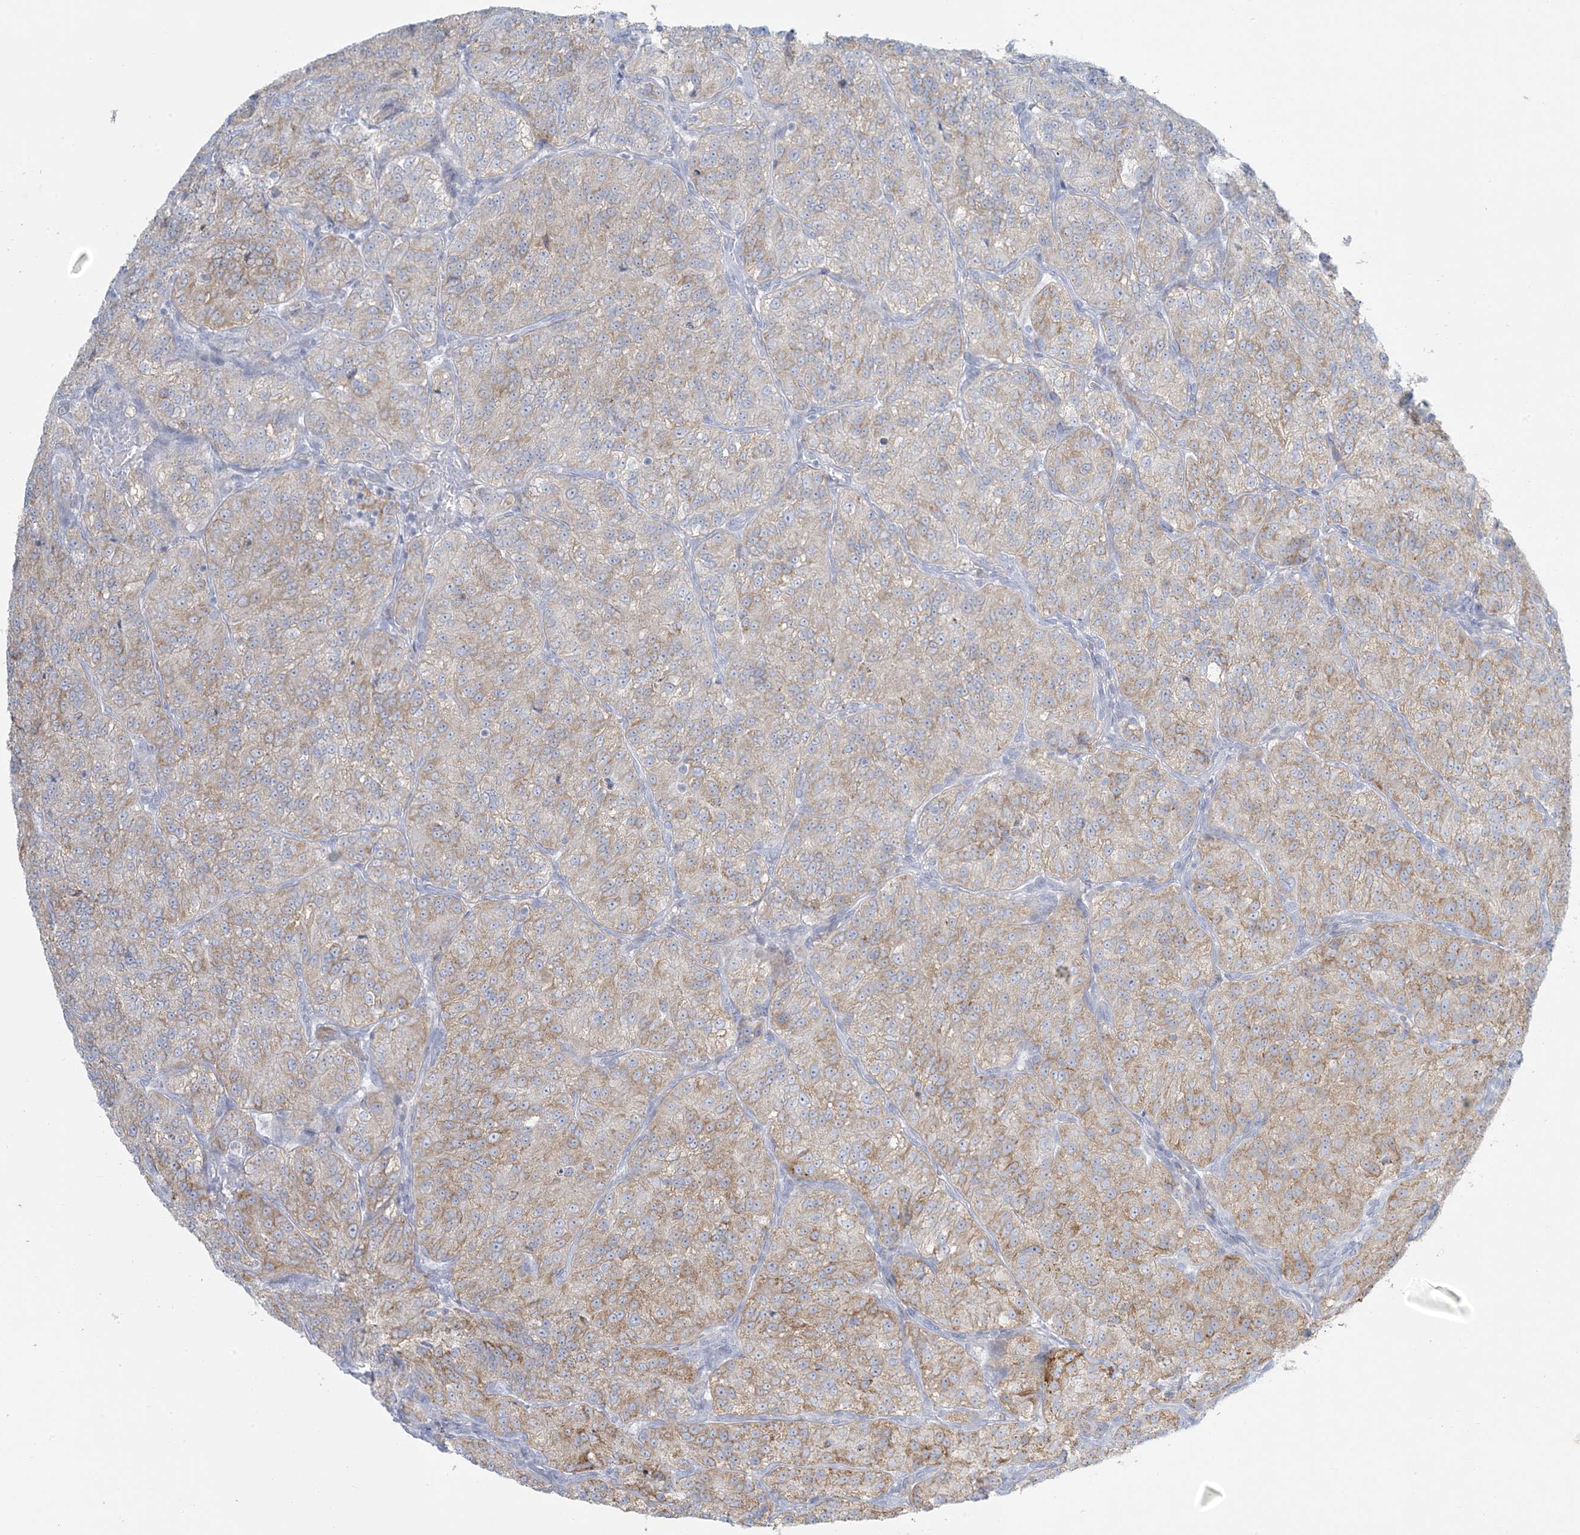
{"staining": {"intensity": "weak", "quantity": "25%-75%", "location": "cytoplasmic/membranous"}, "tissue": "renal cancer", "cell_type": "Tumor cells", "image_type": "cancer", "snomed": [{"axis": "morphology", "description": "Adenocarcinoma, NOS"}, {"axis": "topography", "description": "Kidney"}], "caption": "Protein expression analysis of human adenocarcinoma (renal) reveals weak cytoplasmic/membranous staining in approximately 25%-75% of tumor cells.", "gene": "ZDHHC4", "patient": {"sex": "female", "age": 63}}